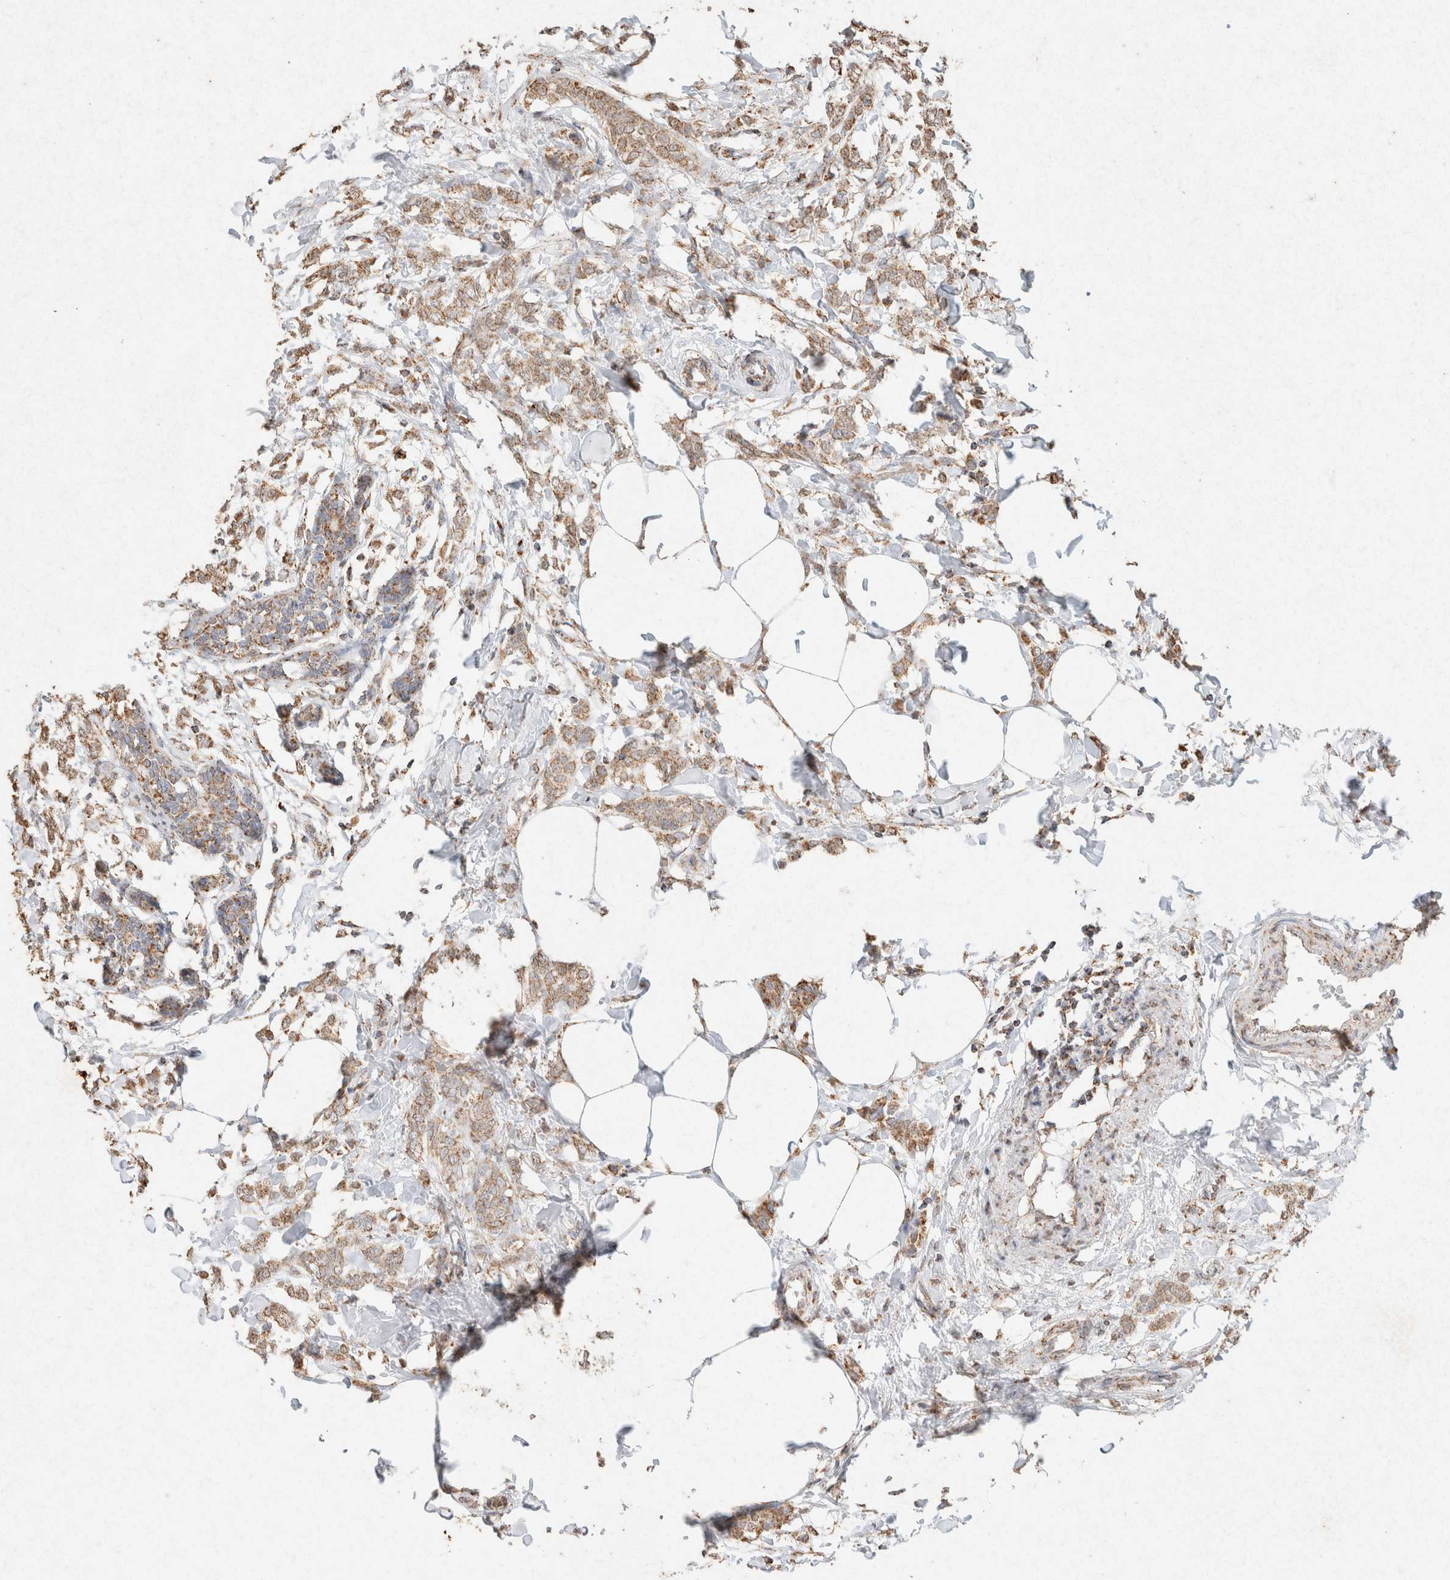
{"staining": {"intensity": "moderate", "quantity": "25%-75%", "location": "cytoplasmic/membranous"}, "tissue": "breast cancer", "cell_type": "Tumor cells", "image_type": "cancer", "snomed": [{"axis": "morphology", "description": "Lobular carcinoma, in situ"}, {"axis": "morphology", "description": "Lobular carcinoma"}, {"axis": "topography", "description": "Breast"}], "caption": "Lobular carcinoma (breast) stained with a brown dye shows moderate cytoplasmic/membranous positive staining in about 25%-75% of tumor cells.", "gene": "SDC2", "patient": {"sex": "female", "age": 41}}